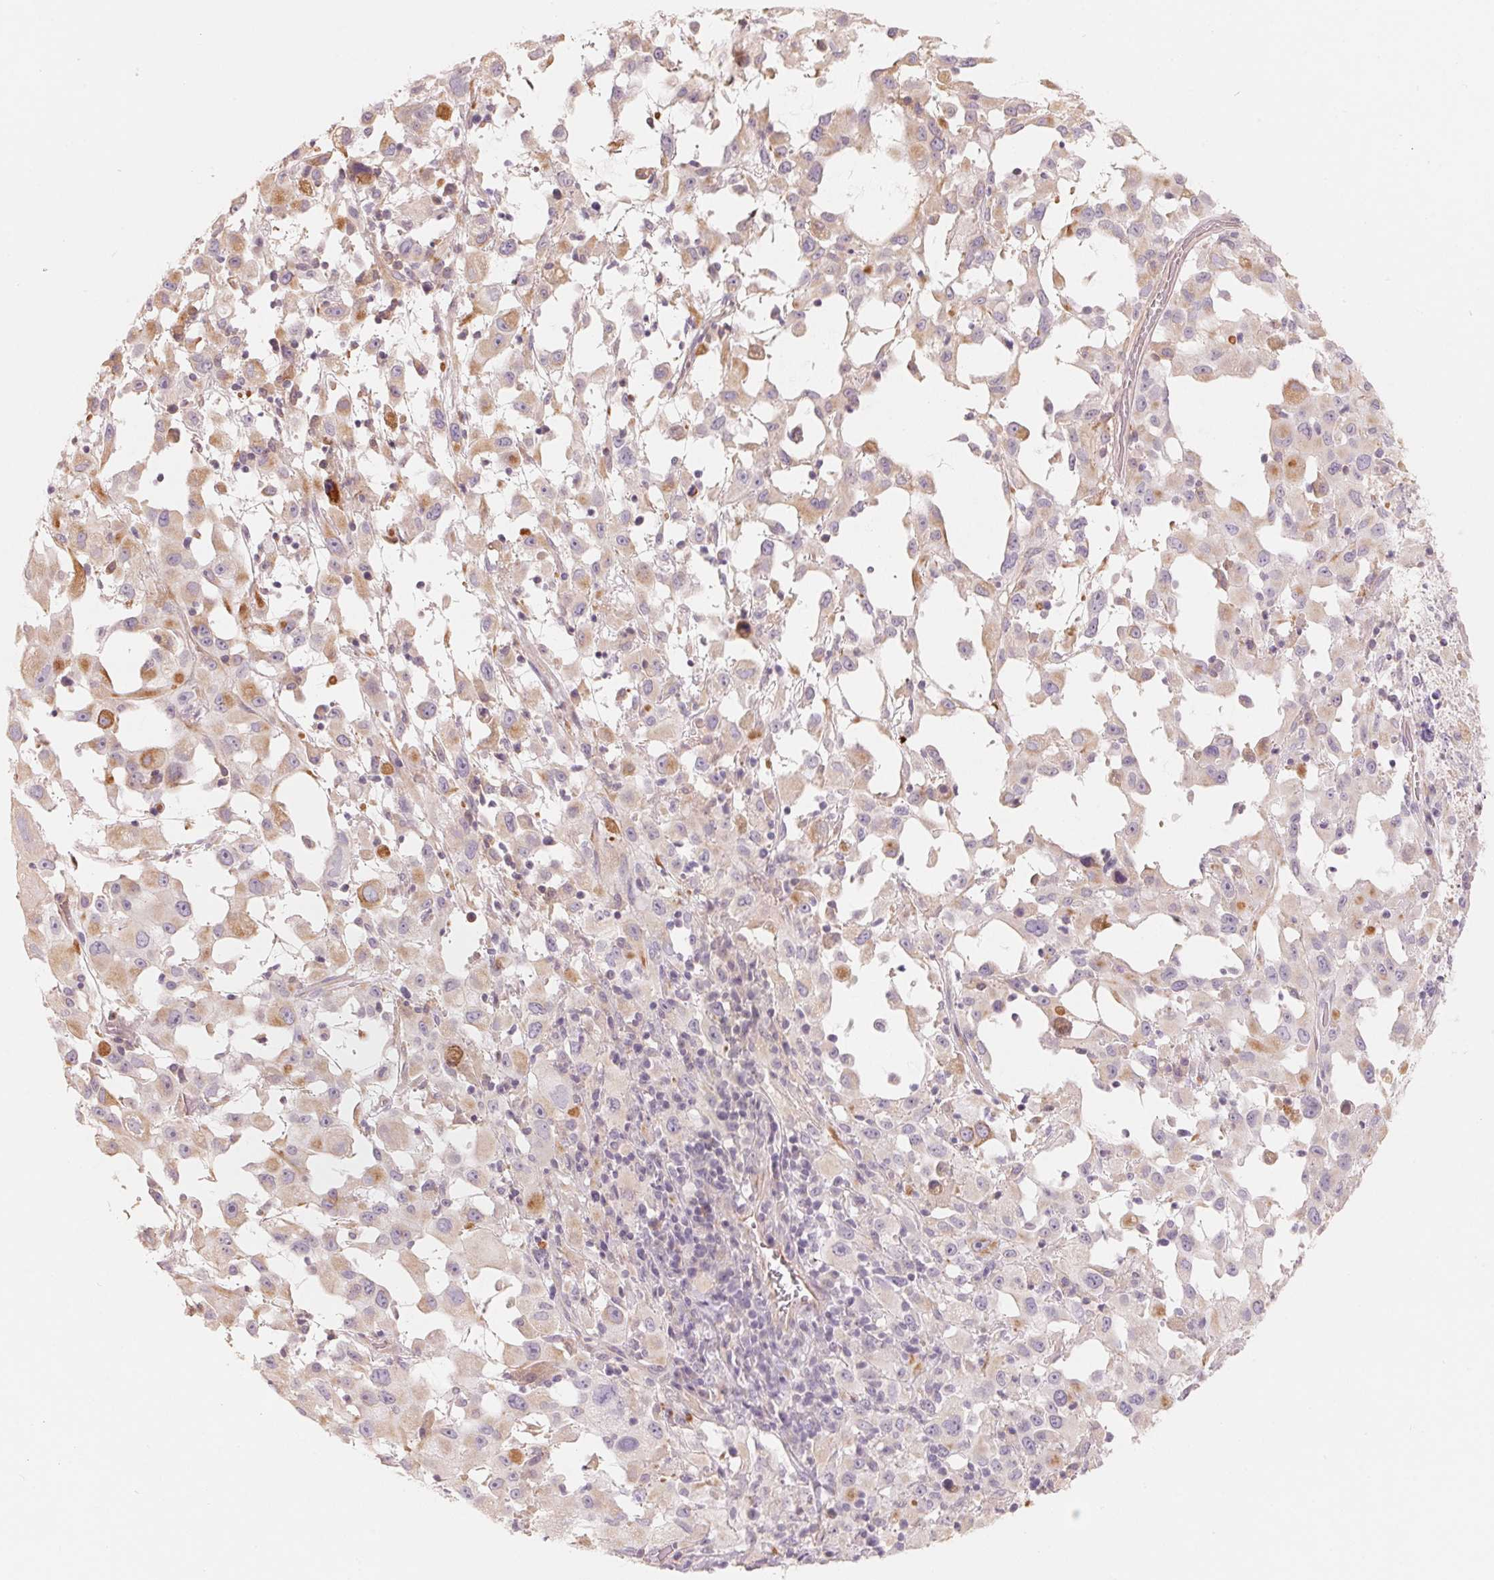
{"staining": {"intensity": "moderate", "quantity": "<25%", "location": "cytoplasmic/membranous"}, "tissue": "melanoma", "cell_type": "Tumor cells", "image_type": "cancer", "snomed": [{"axis": "morphology", "description": "Malignant melanoma, Metastatic site"}, {"axis": "topography", "description": "Soft tissue"}], "caption": "This image displays immunohistochemistry staining of human melanoma, with low moderate cytoplasmic/membranous staining in about <25% of tumor cells.", "gene": "CFHR2", "patient": {"sex": "male", "age": 50}}